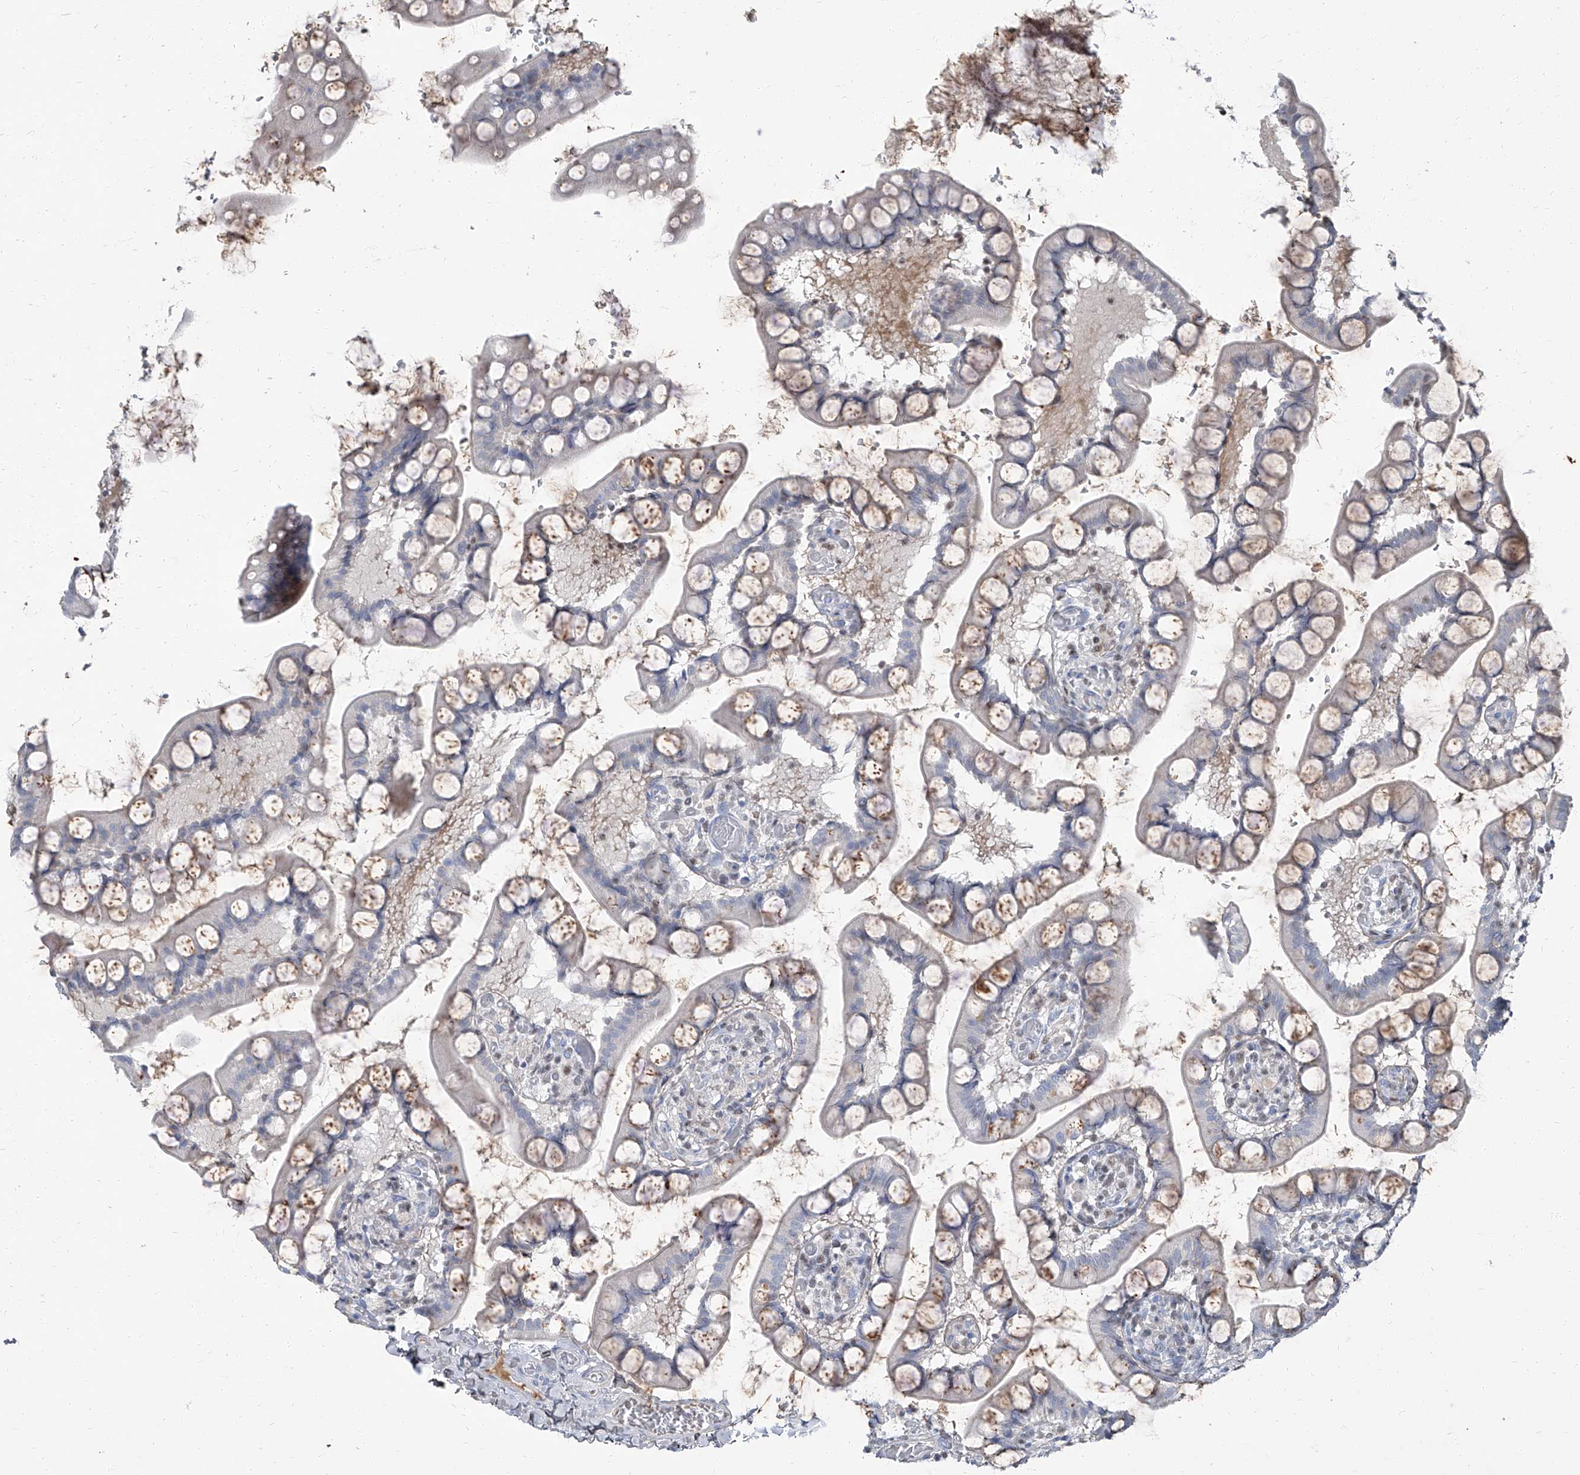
{"staining": {"intensity": "weak", "quantity": "<25%", "location": "cytoplasmic/membranous"}, "tissue": "small intestine", "cell_type": "Glandular cells", "image_type": "normal", "snomed": [{"axis": "morphology", "description": "Normal tissue, NOS"}, {"axis": "topography", "description": "Small intestine"}], "caption": "This is an immunohistochemistry micrograph of normal human small intestine. There is no expression in glandular cells.", "gene": "HOXA3", "patient": {"sex": "male", "age": 52}}